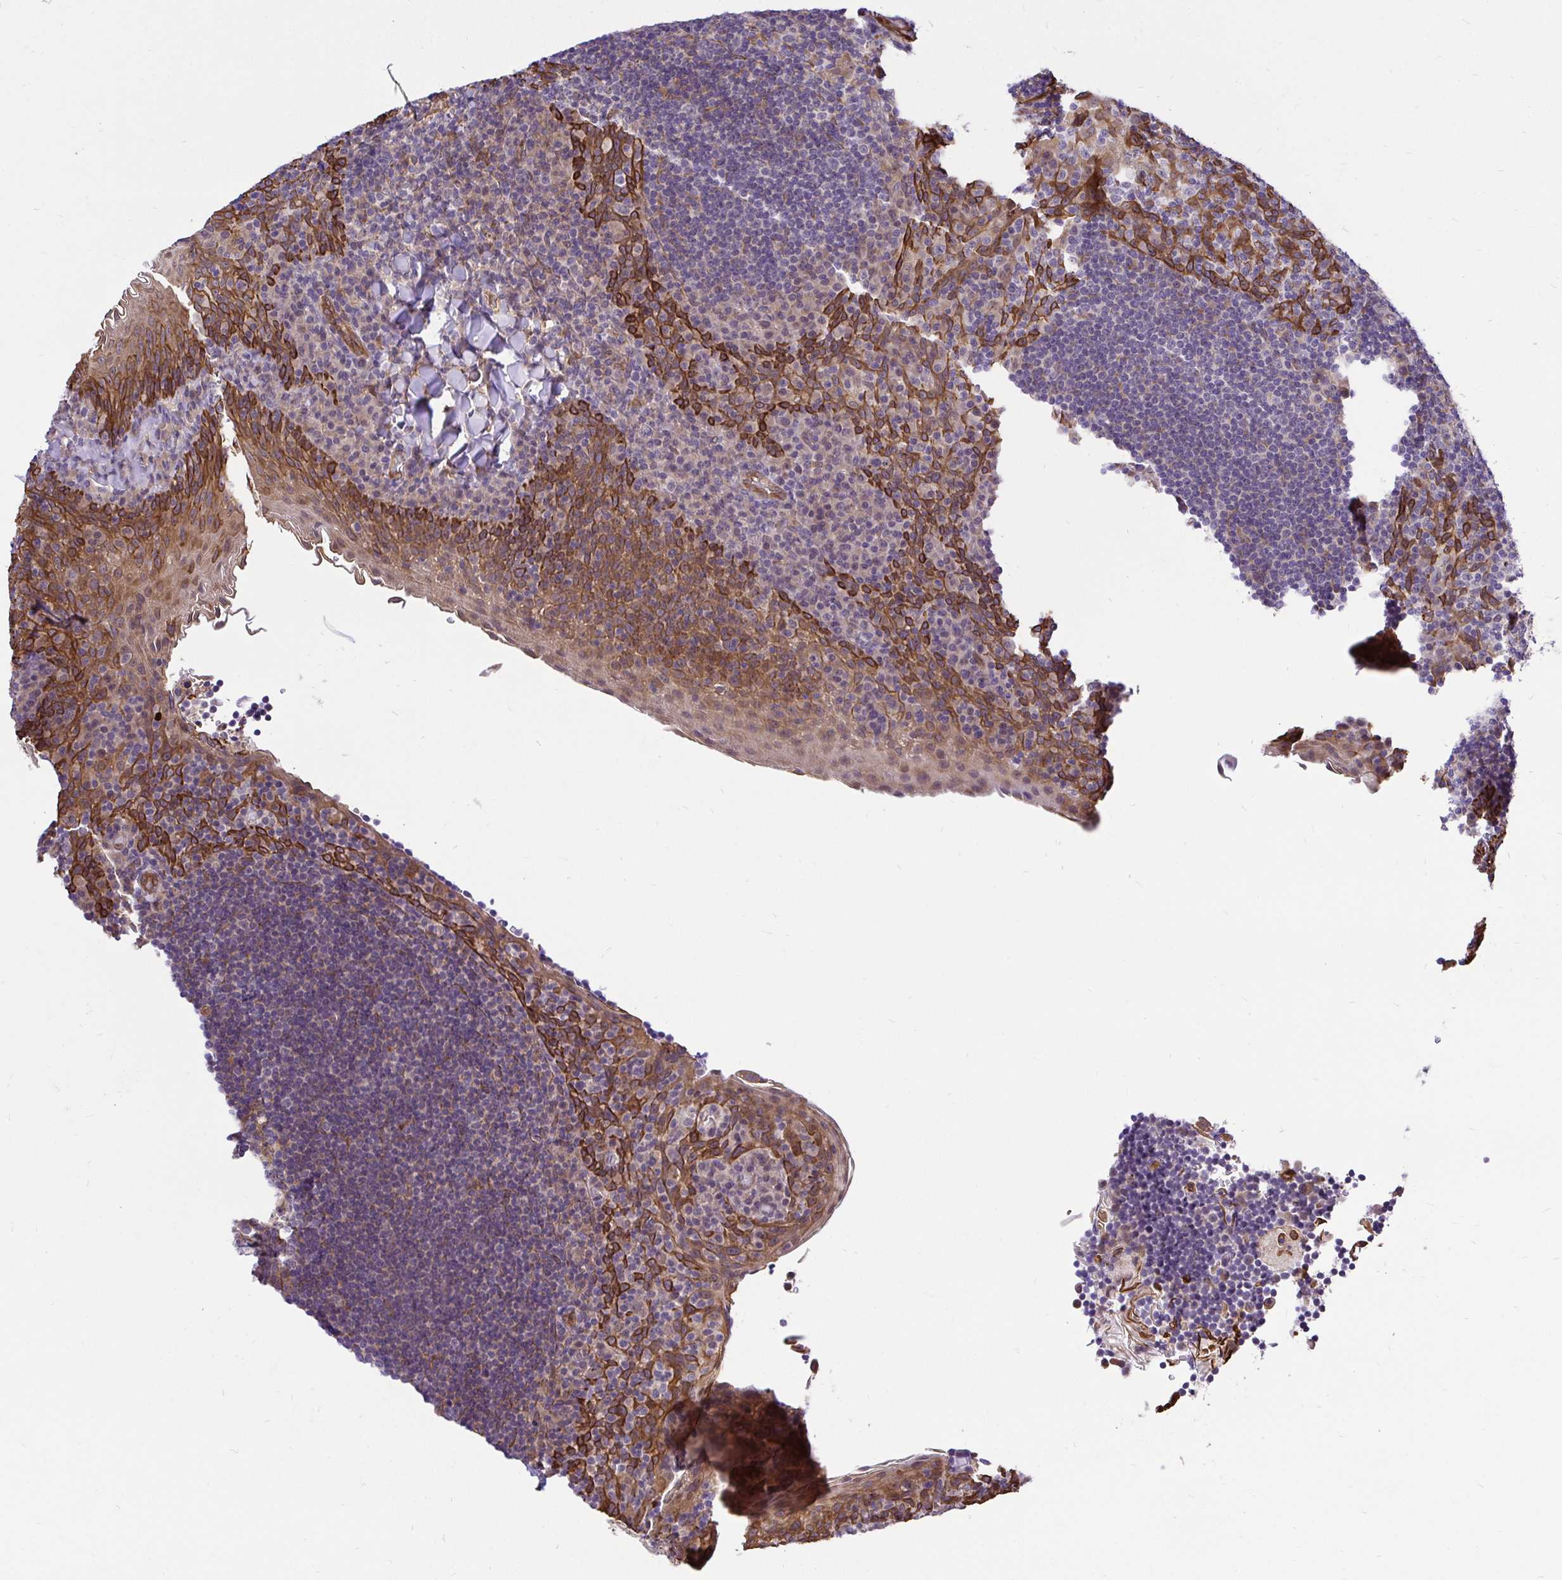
{"staining": {"intensity": "negative", "quantity": "none", "location": "none"}, "tissue": "tonsil", "cell_type": "Germinal center cells", "image_type": "normal", "snomed": [{"axis": "morphology", "description": "Normal tissue, NOS"}, {"axis": "topography", "description": "Tonsil"}], "caption": "A high-resolution image shows immunohistochemistry staining of benign tonsil, which displays no significant expression in germinal center cells.", "gene": "CCDC122", "patient": {"sex": "male", "age": 17}}